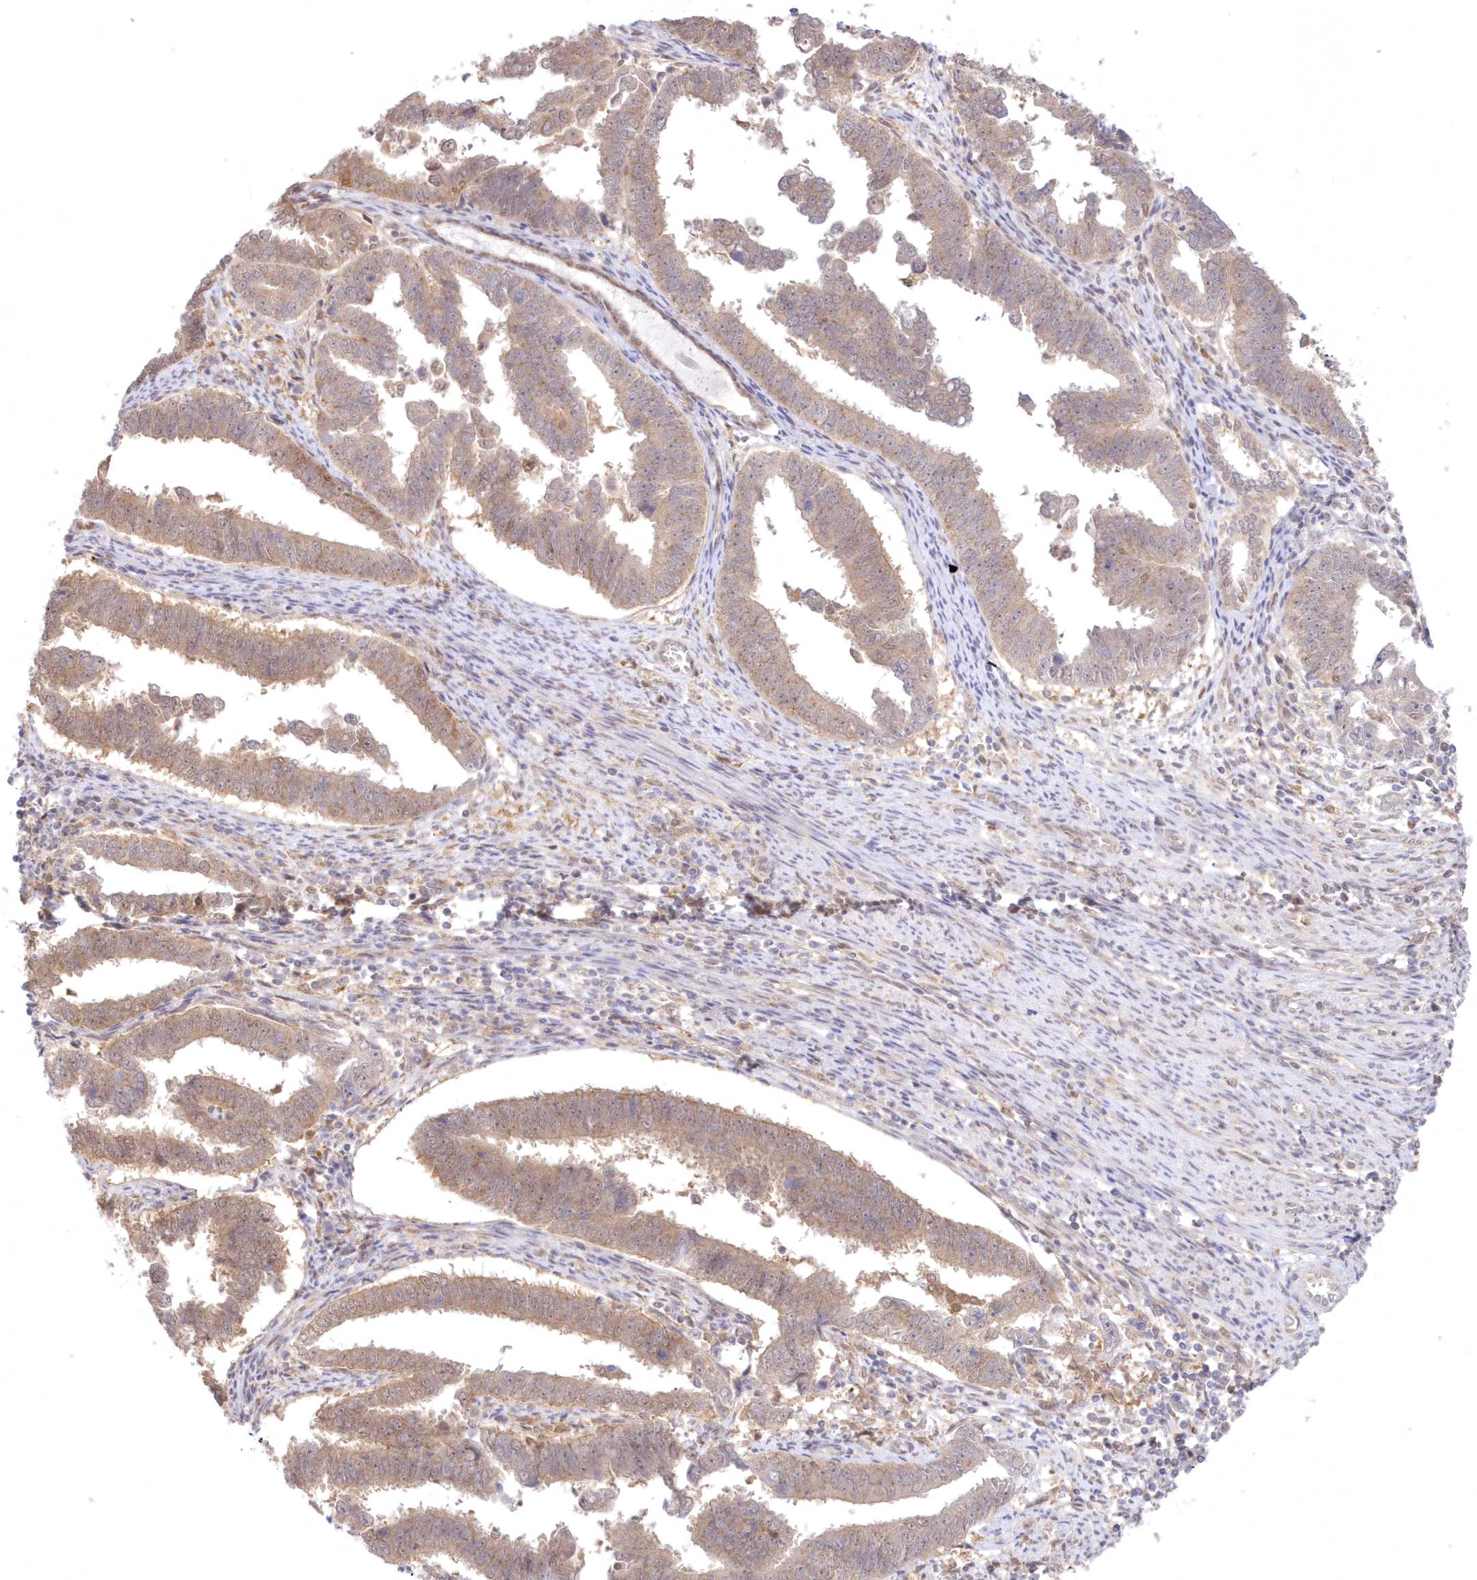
{"staining": {"intensity": "moderate", "quantity": ">75%", "location": "cytoplasmic/membranous"}, "tissue": "endometrial cancer", "cell_type": "Tumor cells", "image_type": "cancer", "snomed": [{"axis": "morphology", "description": "Adenocarcinoma, NOS"}, {"axis": "topography", "description": "Endometrium"}], "caption": "Protein positivity by immunohistochemistry demonstrates moderate cytoplasmic/membranous positivity in about >75% of tumor cells in endometrial cancer (adenocarcinoma).", "gene": "RNPEP", "patient": {"sex": "female", "age": 75}}